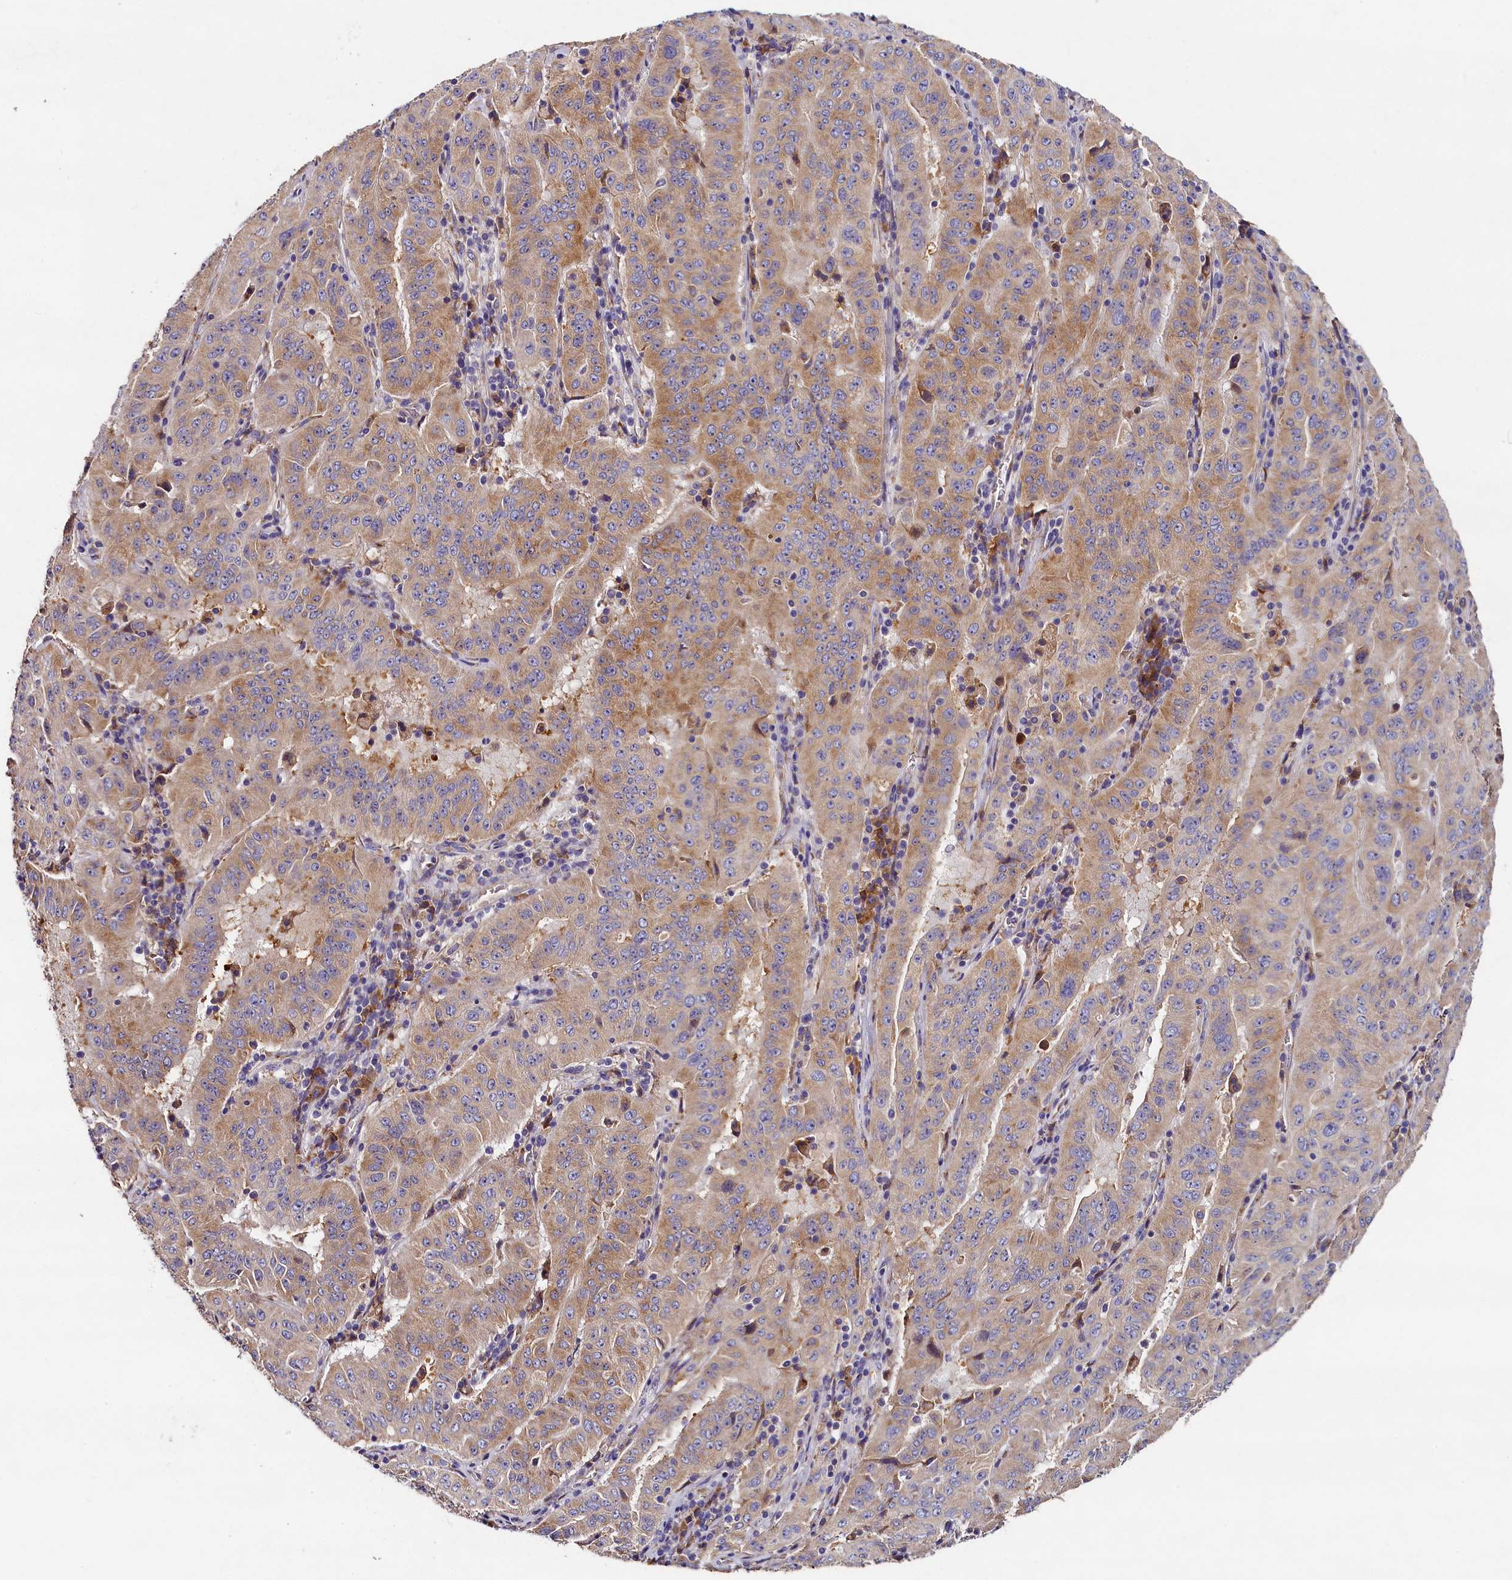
{"staining": {"intensity": "moderate", "quantity": "25%-75%", "location": "cytoplasmic/membranous"}, "tissue": "pancreatic cancer", "cell_type": "Tumor cells", "image_type": "cancer", "snomed": [{"axis": "morphology", "description": "Adenocarcinoma, NOS"}, {"axis": "topography", "description": "Pancreas"}], "caption": "This is an image of IHC staining of pancreatic cancer (adenocarcinoma), which shows moderate staining in the cytoplasmic/membranous of tumor cells.", "gene": "ST7L", "patient": {"sex": "male", "age": 63}}